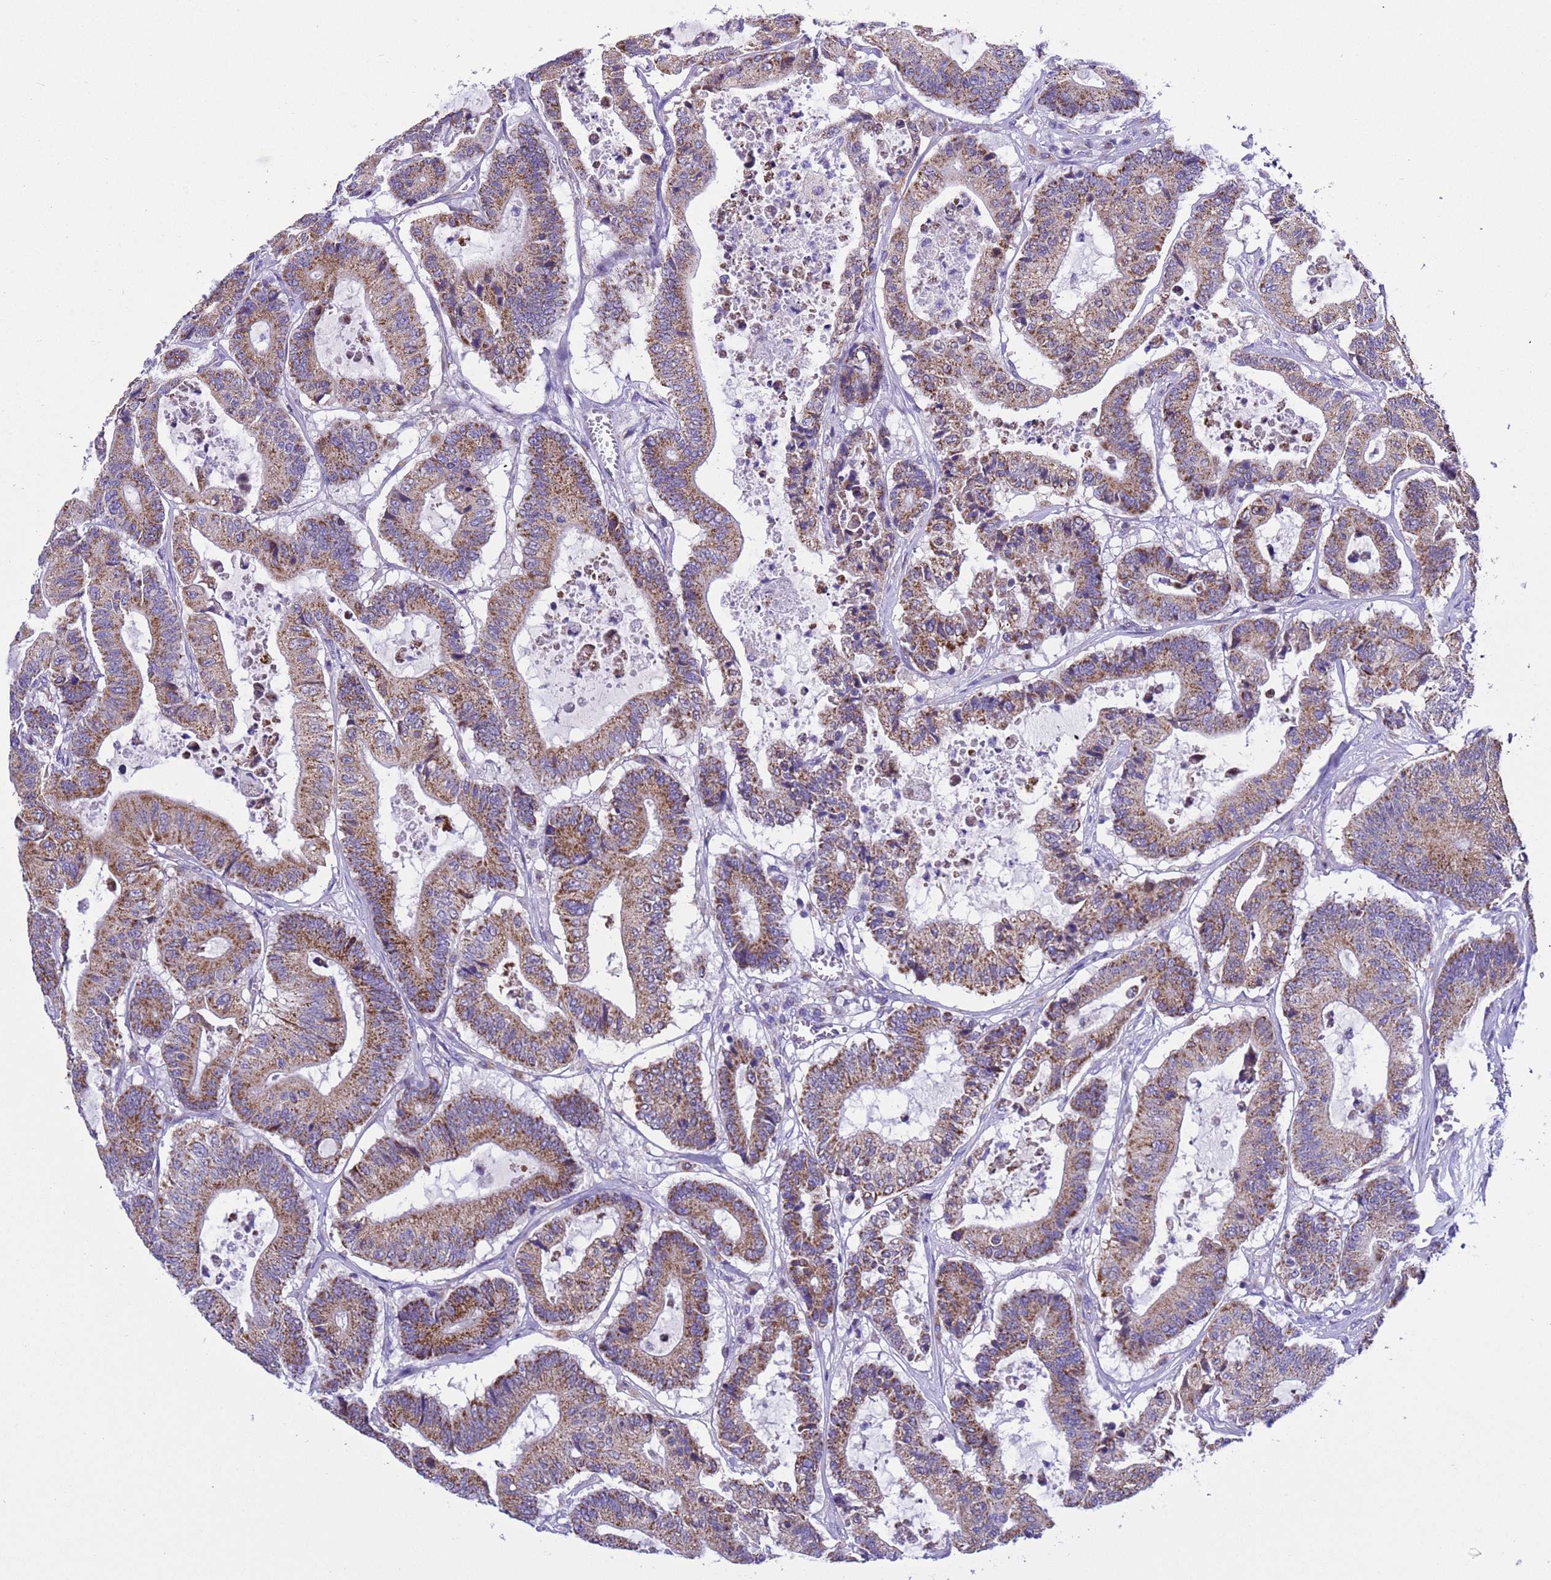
{"staining": {"intensity": "moderate", "quantity": ">75%", "location": "cytoplasmic/membranous"}, "tissue": "colorectal cancer", "cell_type": "Tumor cells", "image_type": "cancer", "snomed": [{"axis": "morphology", "description": "Adenocarcinoma, NOS"}, {"axis": "topography", "description": "Colon"}], "caption": "Brown immunohistochemical staining in adenocarcinoma (colorectal) demonstrates moderate cytoplasmic/membranous positivity in about >75% of tumor cells.", "gene": "CCDC191", "patient": {"sex": "female", "age": 84}}